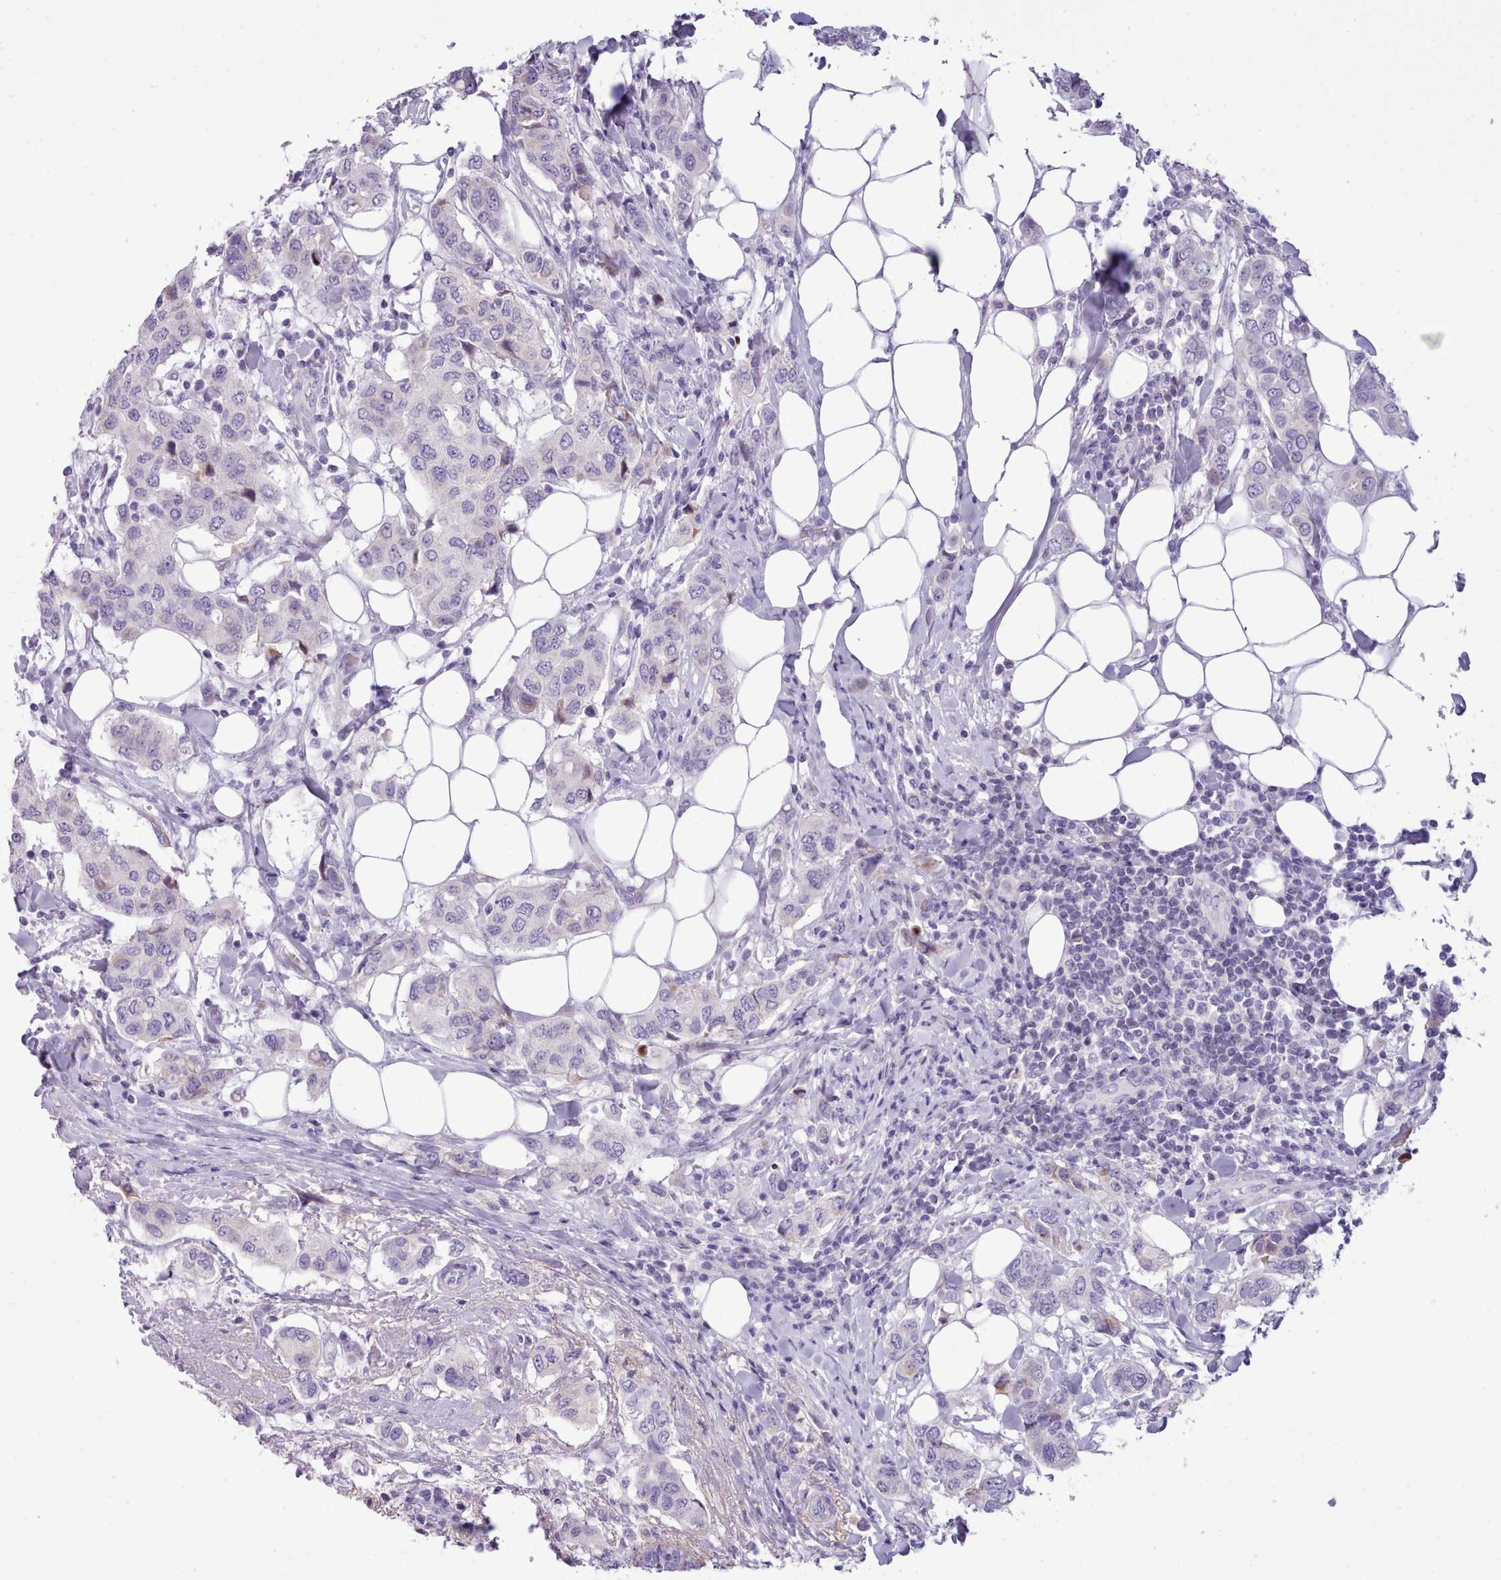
{"staining": {"intensity": "negative", "quantity": "none", "location": "none"}, "tissue": "breast cancer", "cell_type": "Tumor cells", "image_type": "cancer", "snomed": [{"axis": "morphology", "description": "Lobular carcinoma"}, {"axis": "topography", "description": "Breast"}], "caption": "Immunohistochemistry of human breast lobular carcinoma exhibits no positivity in tumor cells. The staining was performed using DAB to visualize the protein expression in brown, while the nuclei were stained in blue with hematoxylin (Magnification: 20x).", "gene": "CYP2A13", "patient": {"sex": "female", "age": 51}}